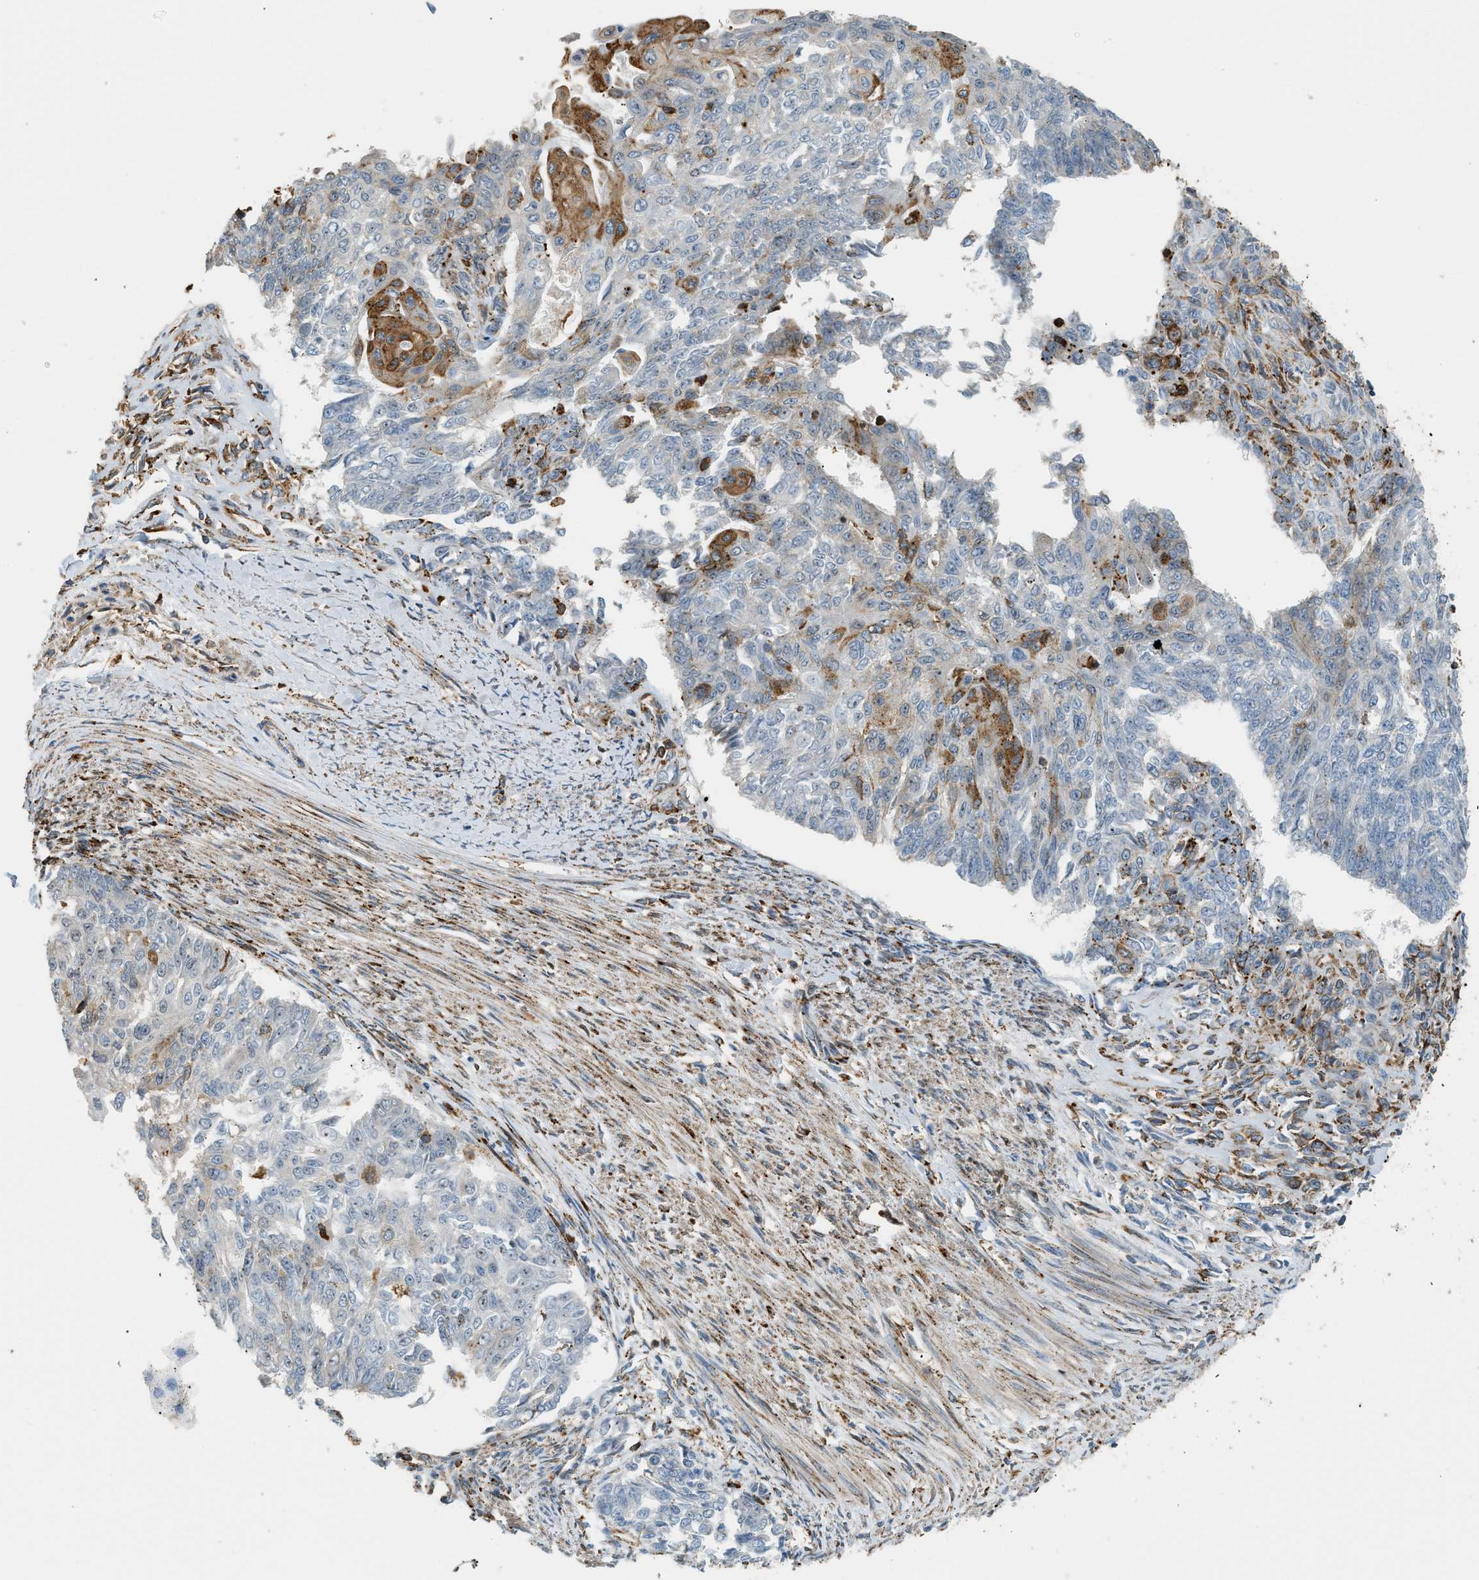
{"staining": {"intensity": "moderate", "quantity": "<25%", "location": "cytoplasmic/membranous"}, "tissue": "endometrial cancer", "cell_type": "Tumor cells", "image_type": "cancer", "snomed": [{"axis": "morphology", "description": "Adenocarcinoma, NOS"}, {"axis": "topography", "description": "Endometrium"}], "caption": "A histopathology image of endometrial cancer stained for a protein exhibits moderate cytoplasmic/membranous brown staining in tumor cells. (IHC, brightfield microscopy, high magnification).", "gene": "SEMA4D", "patient": {"sex": "female", "age": 32}}